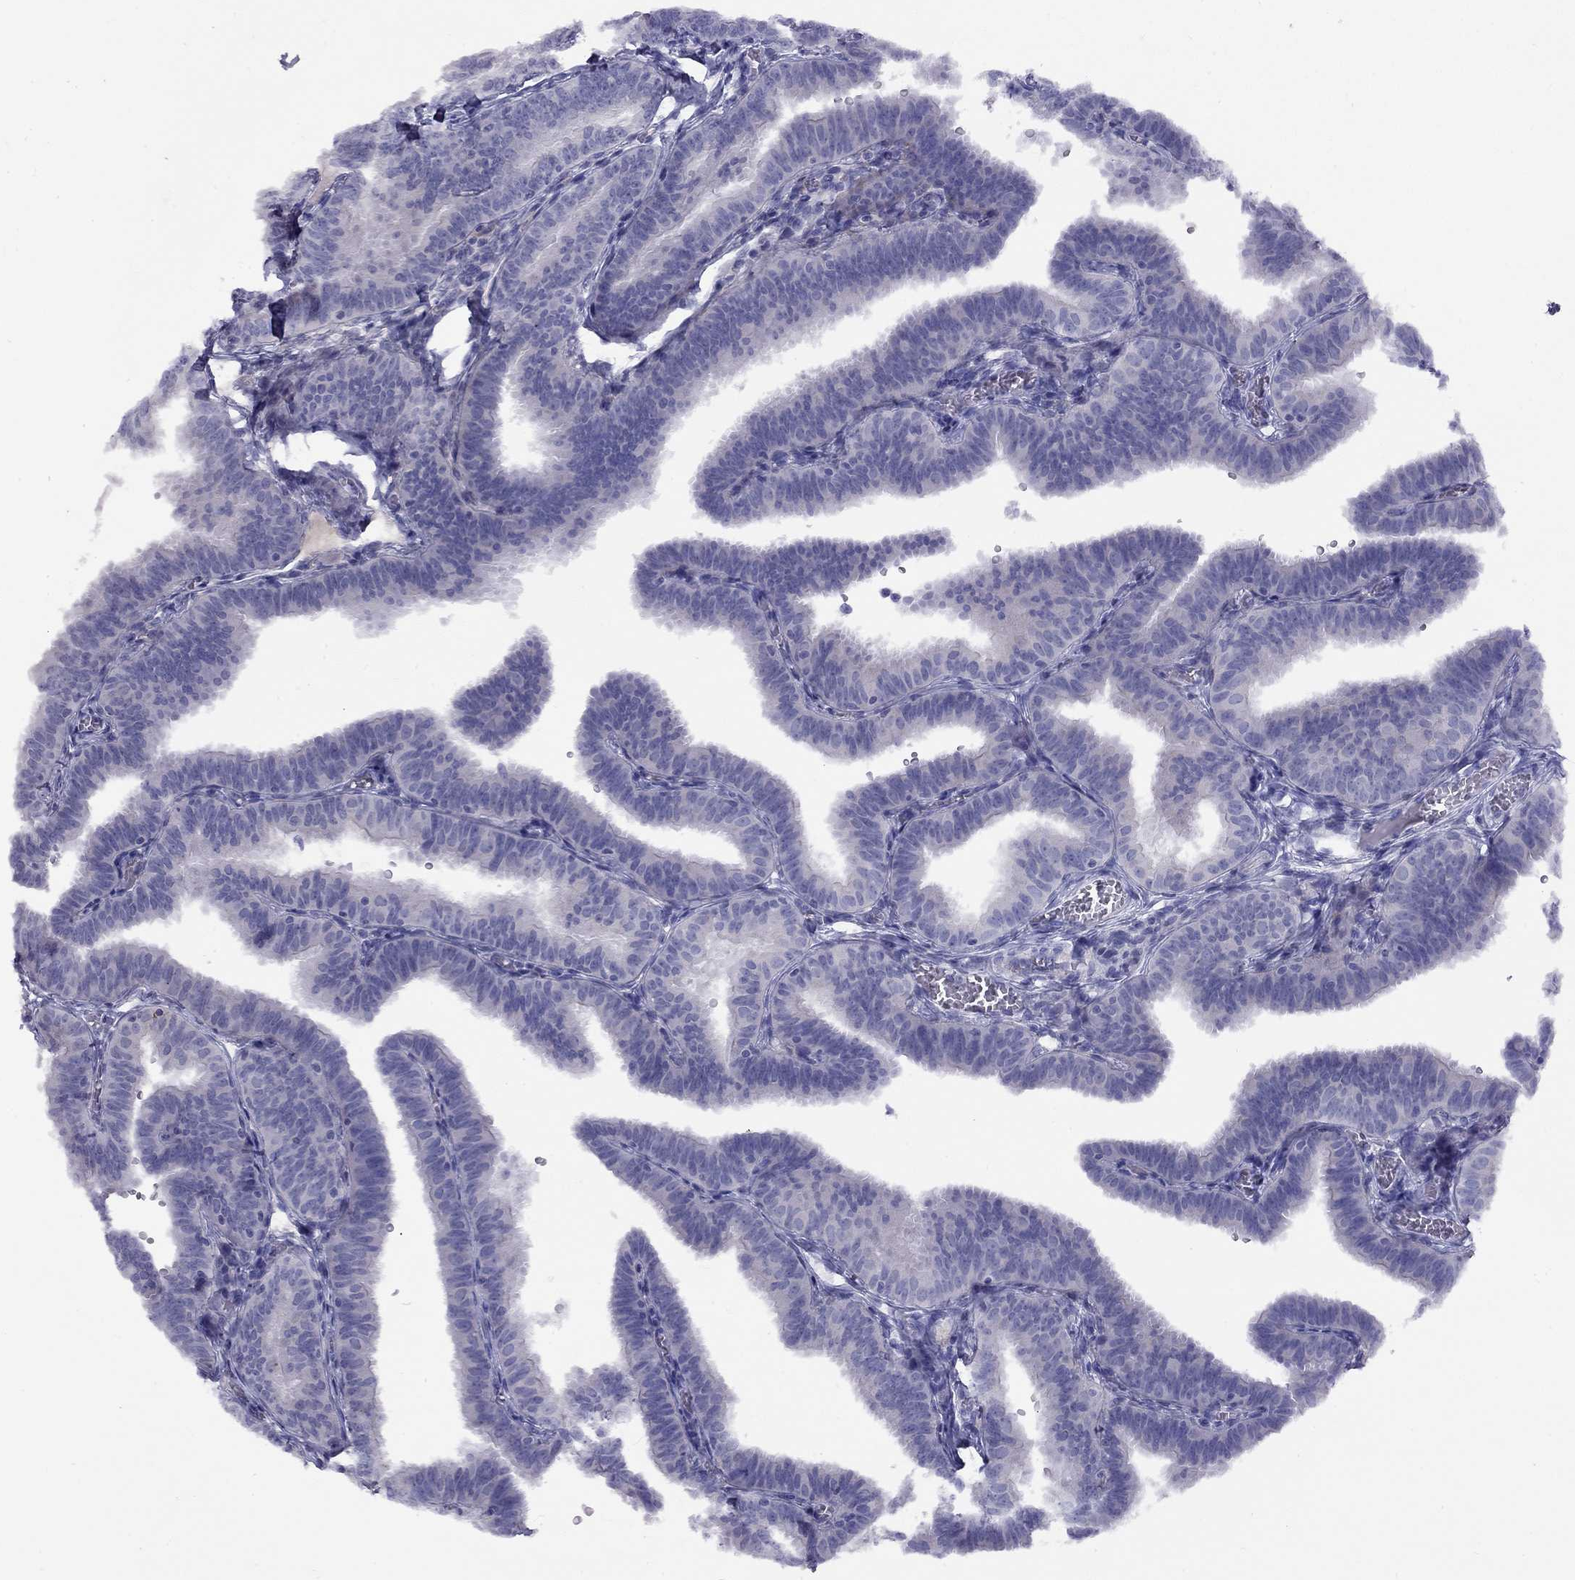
{"staining": {"intensity": "negative", "quantity": "none", "location": "none"}, "tissue": "fallopian tube", "cell_type": "Glandular cells", "image_type": "normal", "snomed": [{"axis": "morphology", "description": "Normal tissue, NOS"}, {"axis": "topography", "description": "Fallopian tube"}], "caption": "Benign fallopian tube was stained to show a protein in brown. There is no significant expression in glandular cells. (DAB immunohistochemistry, high magnification).", "gene": "CPNE4", "patient": {"sex": "female", "age": 25}}